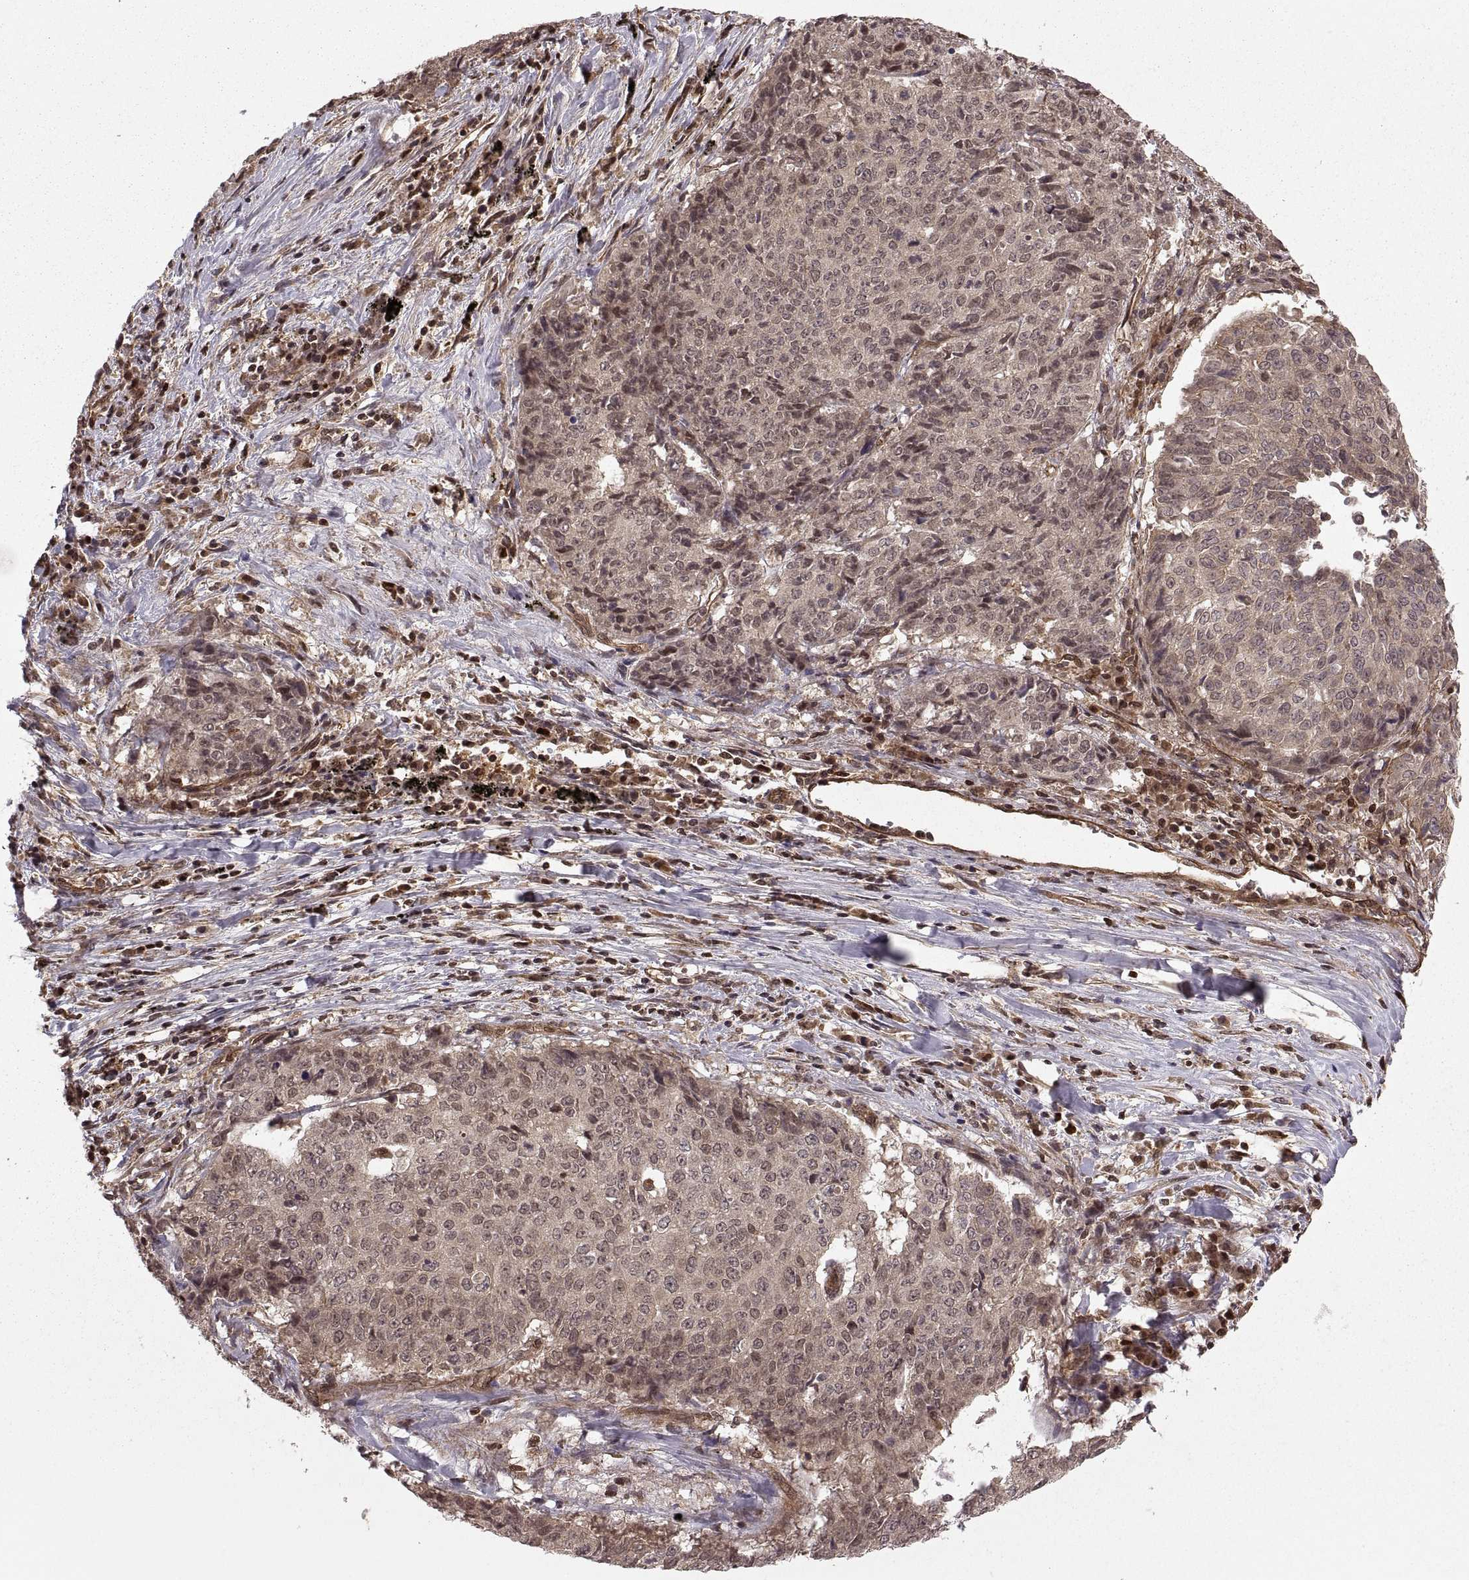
{"staining": {"intensity": "weak", "quantity": ">75%", "location": "cytoplasmic/membranous"}, "tissue": "lung cancer", "cell_type": "Tumor cells", "image_type": "cancer", "snomed": [{"axis": "morphology", "description": "Normal tissue, NOS"}, {"axis": "morphology", "description": "Squamous cell carcinoma, NOS"}, {"axis": "topography", "description": "Bronchus"}, {"axis": "topography", "description": "Lung"}], "caption": "Immunohistochemistry (IHC) (DAB (3,3'-diaminobenzidine)) staining of human lung cancer (squamous cell carcinoma) displays weak cytoplasmic/membranous protein expression in about >75% of tumor cells.", "gene": "DEDD", "patient": {"sex": "male", "age": 64}}